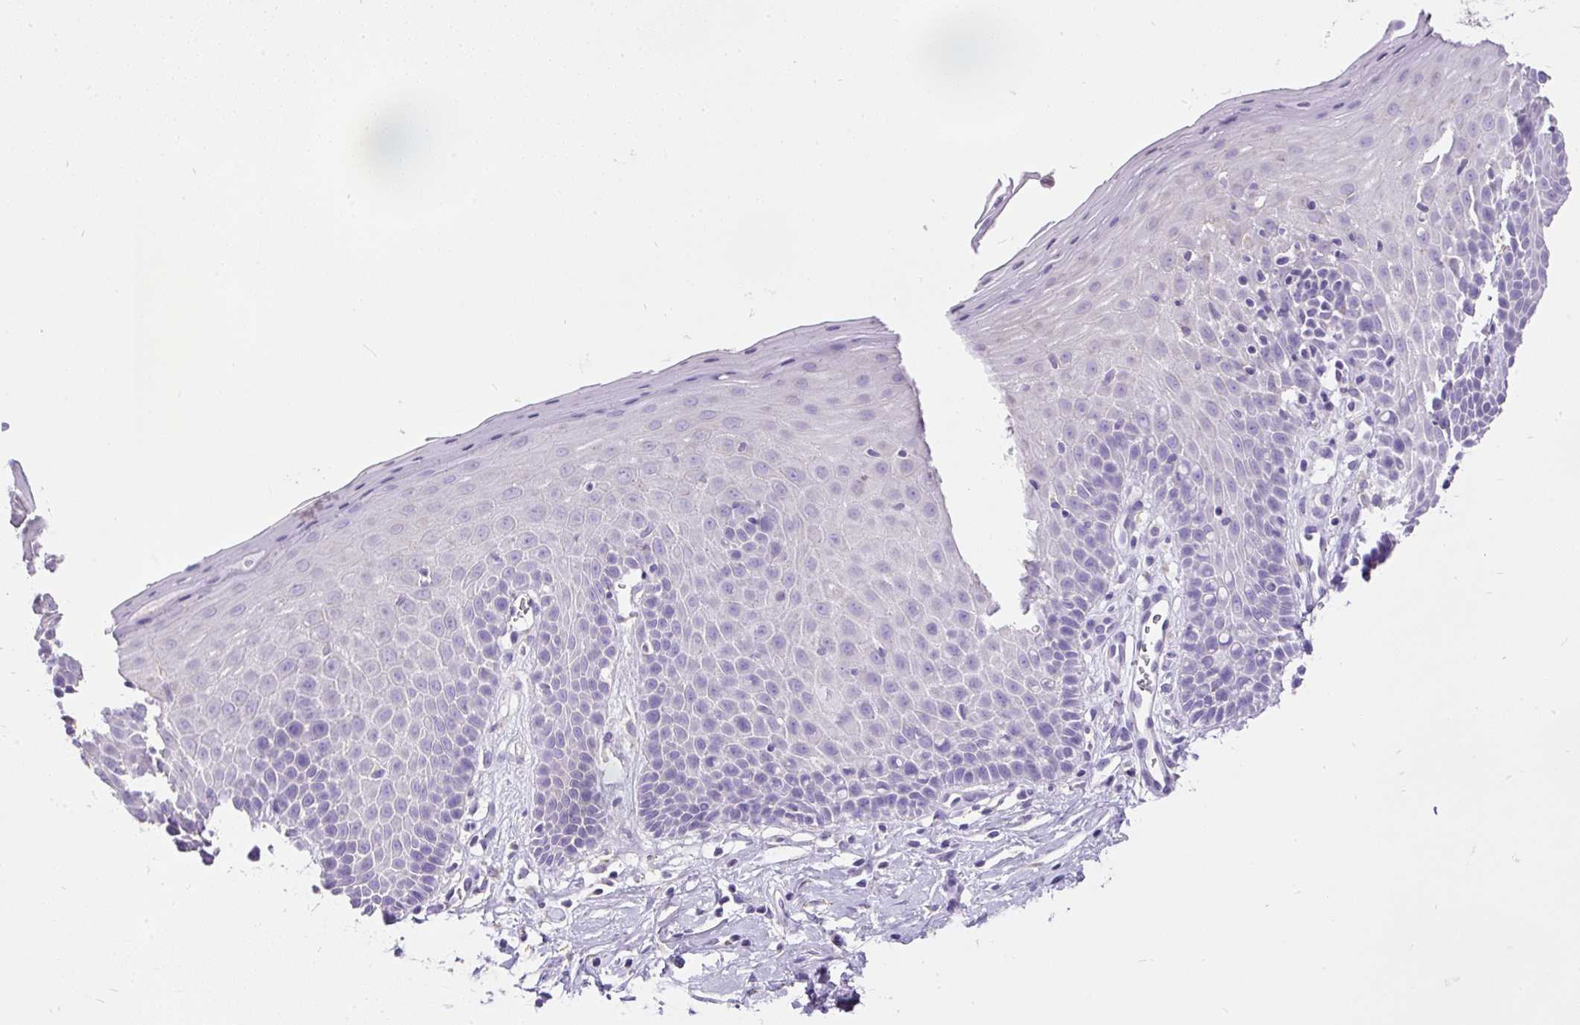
{"staining": {"intensity": "negative", "quantity": "none", "location": "none"}, "tissue": "cervix", "cell_type": "Glandular cells", "image_type": "normal", "snomed": [{"axis": "morphology", "description": "Normal tissue, NOS"}, {"axis": "topography", "description": "Cervix"}], "caption": "Immunohistochemical staining of benign cervix demonstrates no significant expression in glandular cells.", "gene": "GBX1", "patient": {"sex": "female", "age": 36}}